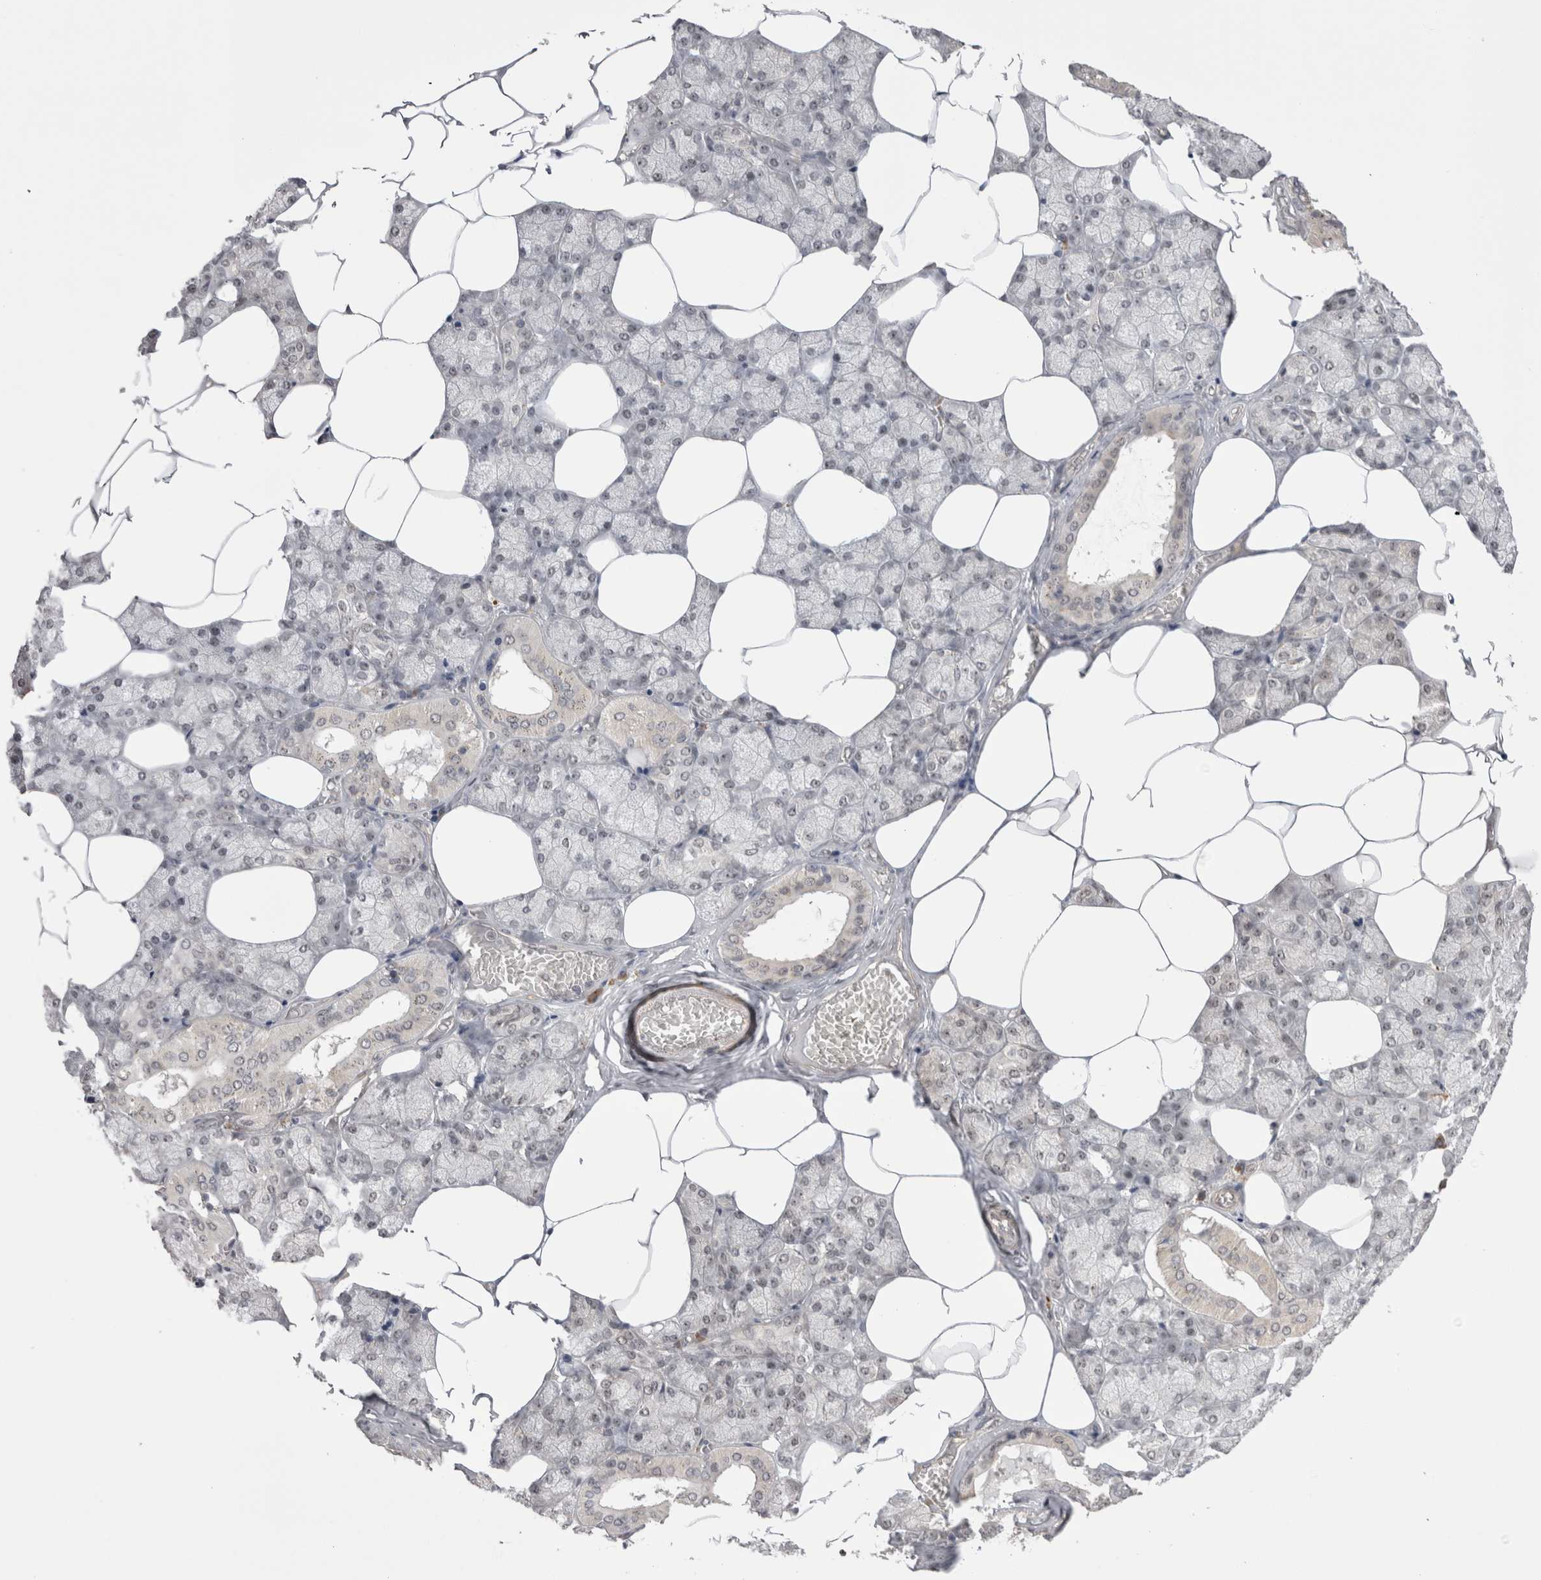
{"staining": {"intensity": "weak", "quantity": "25%-75%", "location": "cytoplasmic/membranous,nuclear"}, "tissue": "salivary gland", "cell_type": "Glandular cells", "image_type": "normal", "snomed": [{"axis": "morphology", "description": "Normal tissue, NOS"}, {"axis": "topography", "description": "Salivary gland"}], "caption": "Benign salivary gland was stained to show a protein in brown. There is low levels of weak cytoplasmic/membranous,nuclear expression in approximately 25%-75% of glandular cells.", "gene": "EXOSC4", "patient": {"sex": "male", "age": 62}}